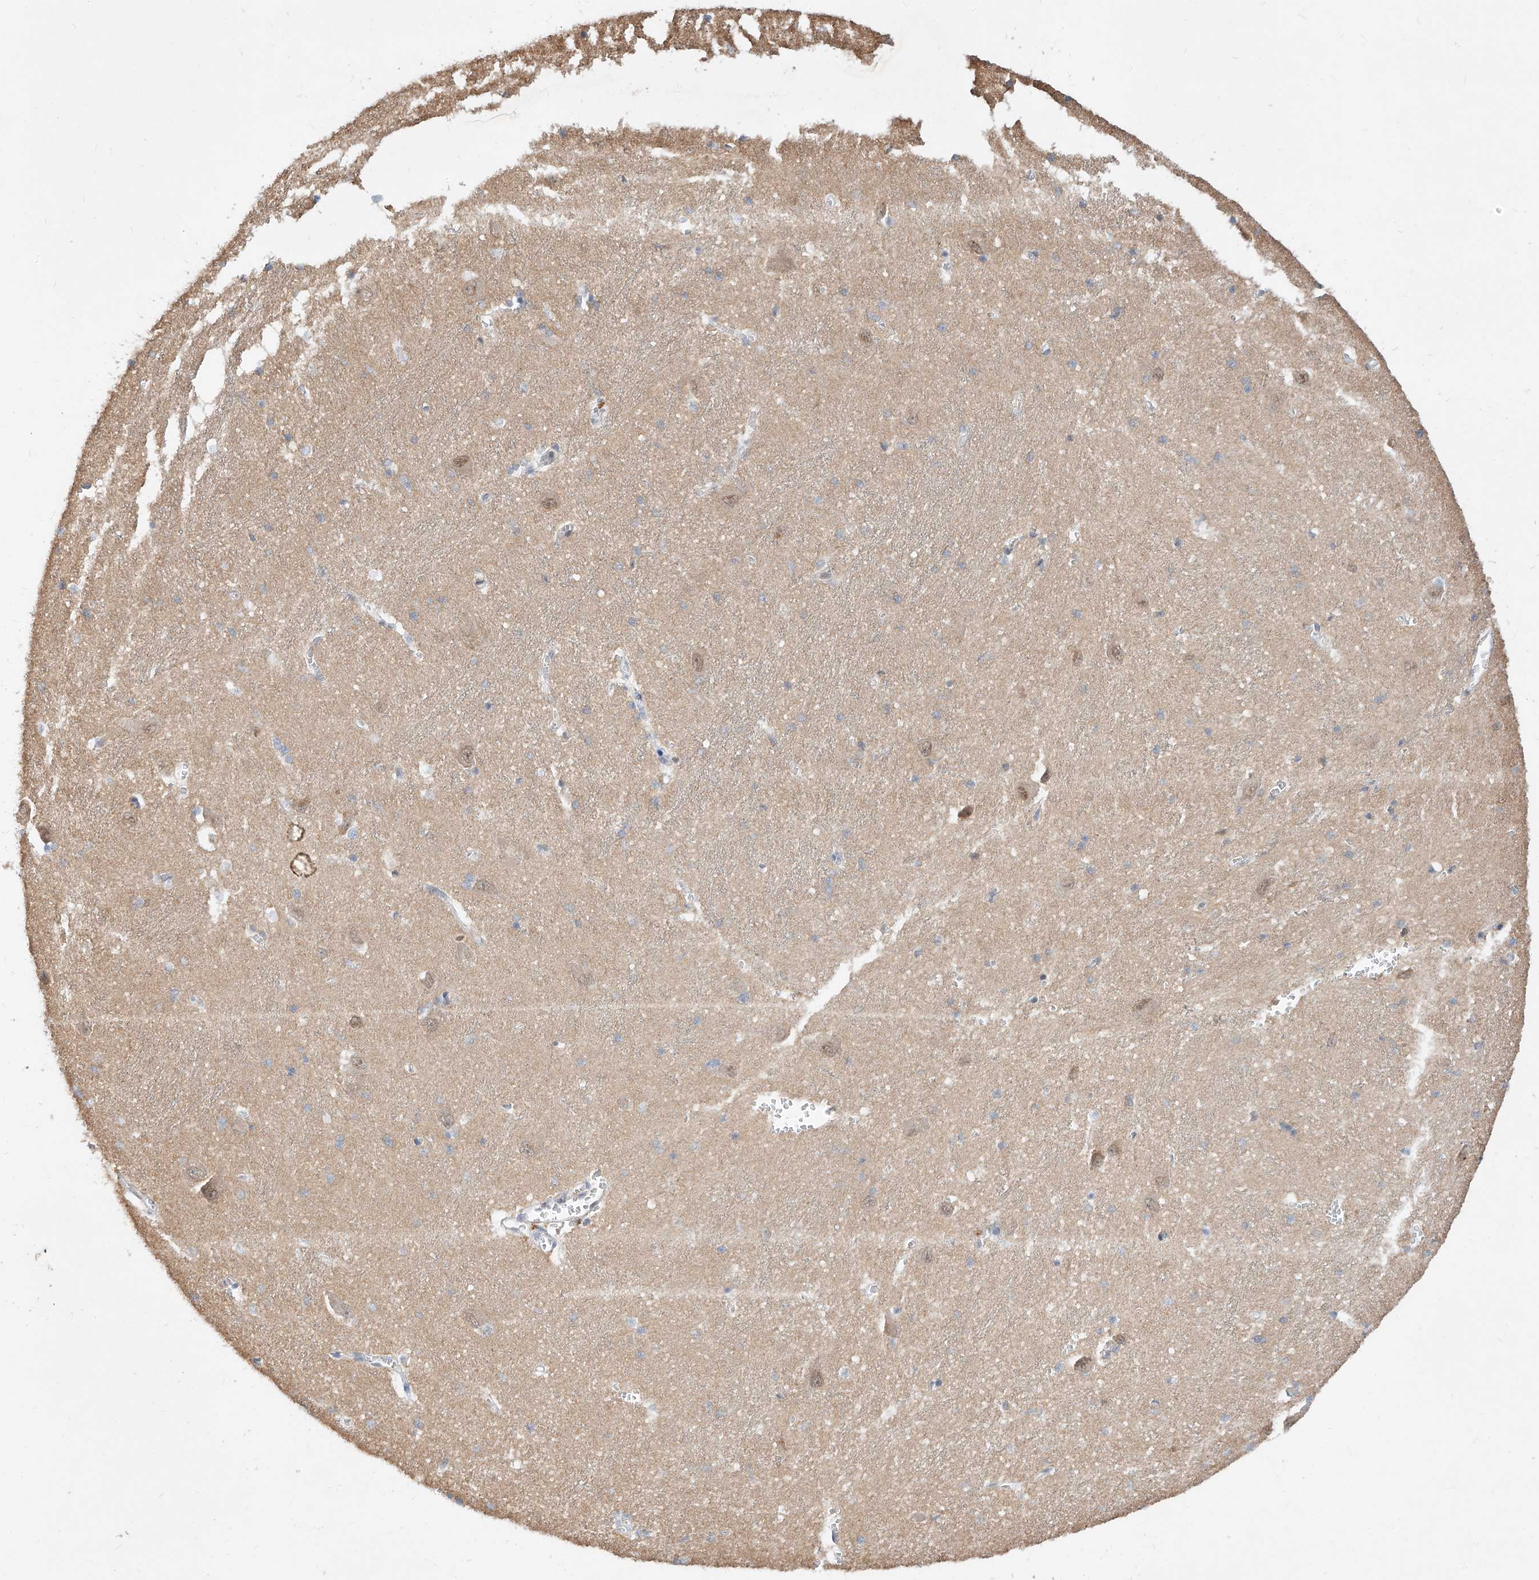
{"staining": {"intensity": "negative", "quantity": "none", "location": "none"}, "tissue": "caudate", "cell_type": "Glial cells", "image_type": "normal", "snomed": [{"axis": "morphology", "description": "Normal tissue, NOS"}, {"axis": "topography", "description": "Lateral ventricle wall"}], "caption": "Micrograph shows no protein staining in glial cells of unremarkable caudate. Brightfield microscopy of immunohistochemistry stained with DAB (brown) and hematoxylin (blue), captured at high magnification.", "gene": "DIRAS3", "patient": {"sex": "male", "age": 37}}